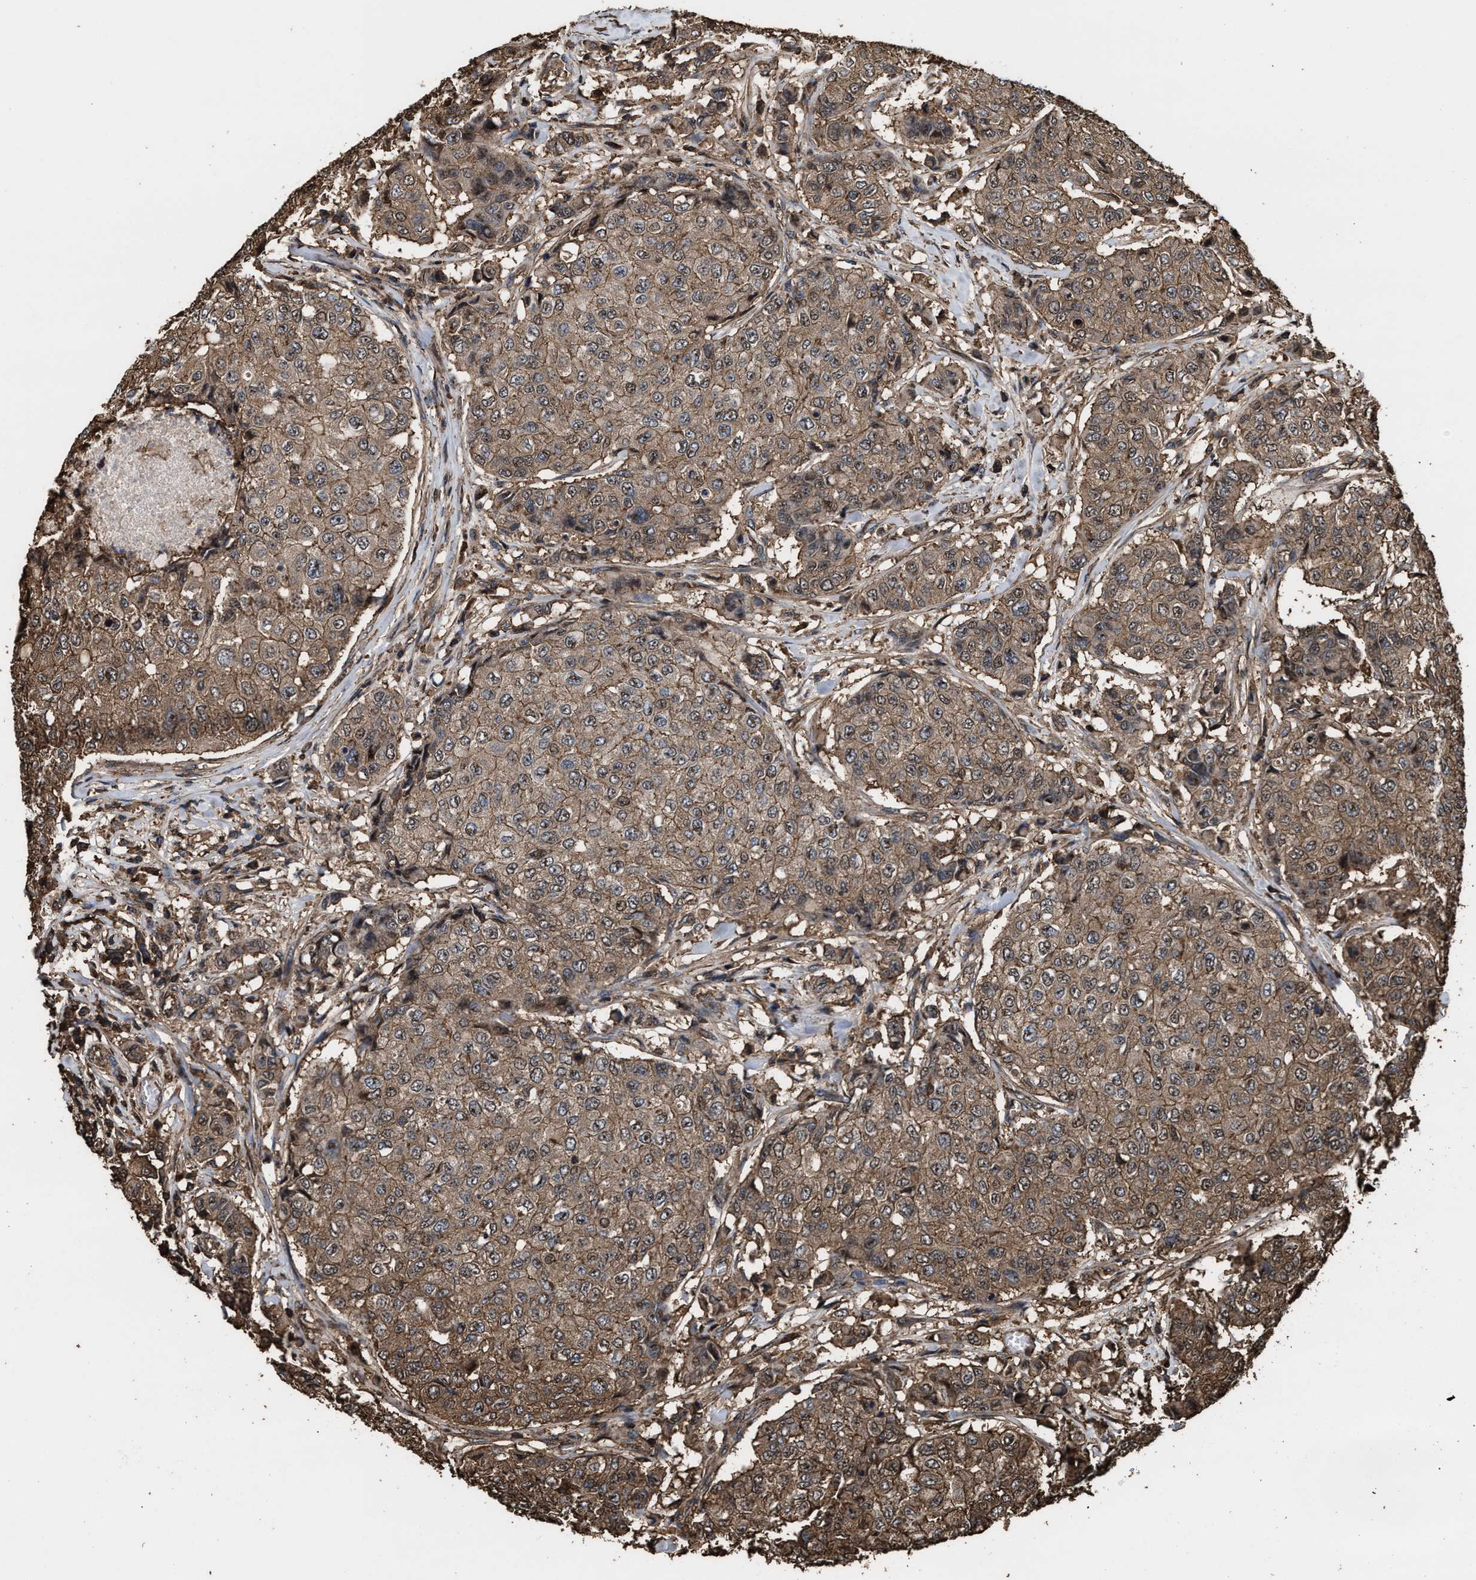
{"staining": {"intensity": "moderate", "quantity": ">75%", "location": "cytoplasmic/membranous"}, "tissue": "breast cancer", "cell_type": "Tumor cells", "image_type": "cancer", "snomed": [{"axis": "morphology", "description": "Duct carcinoma"}, {"axis": "topography", "description": "Breast"}], "caption": "Immunohistochemical staining of breast intraductal carcinoma exhibits medium levels of moderate cytoplasmic/membranous protein positivity in about >75% of tumor cells. Using DAB (3,3'-diaminobenzidine) (brown) and hematoxylin (blue) stains, captured at high magnification using brightfield microscopy.", "gene": "KBTBD2", "patient": {"sex": "female", "age": 27}}